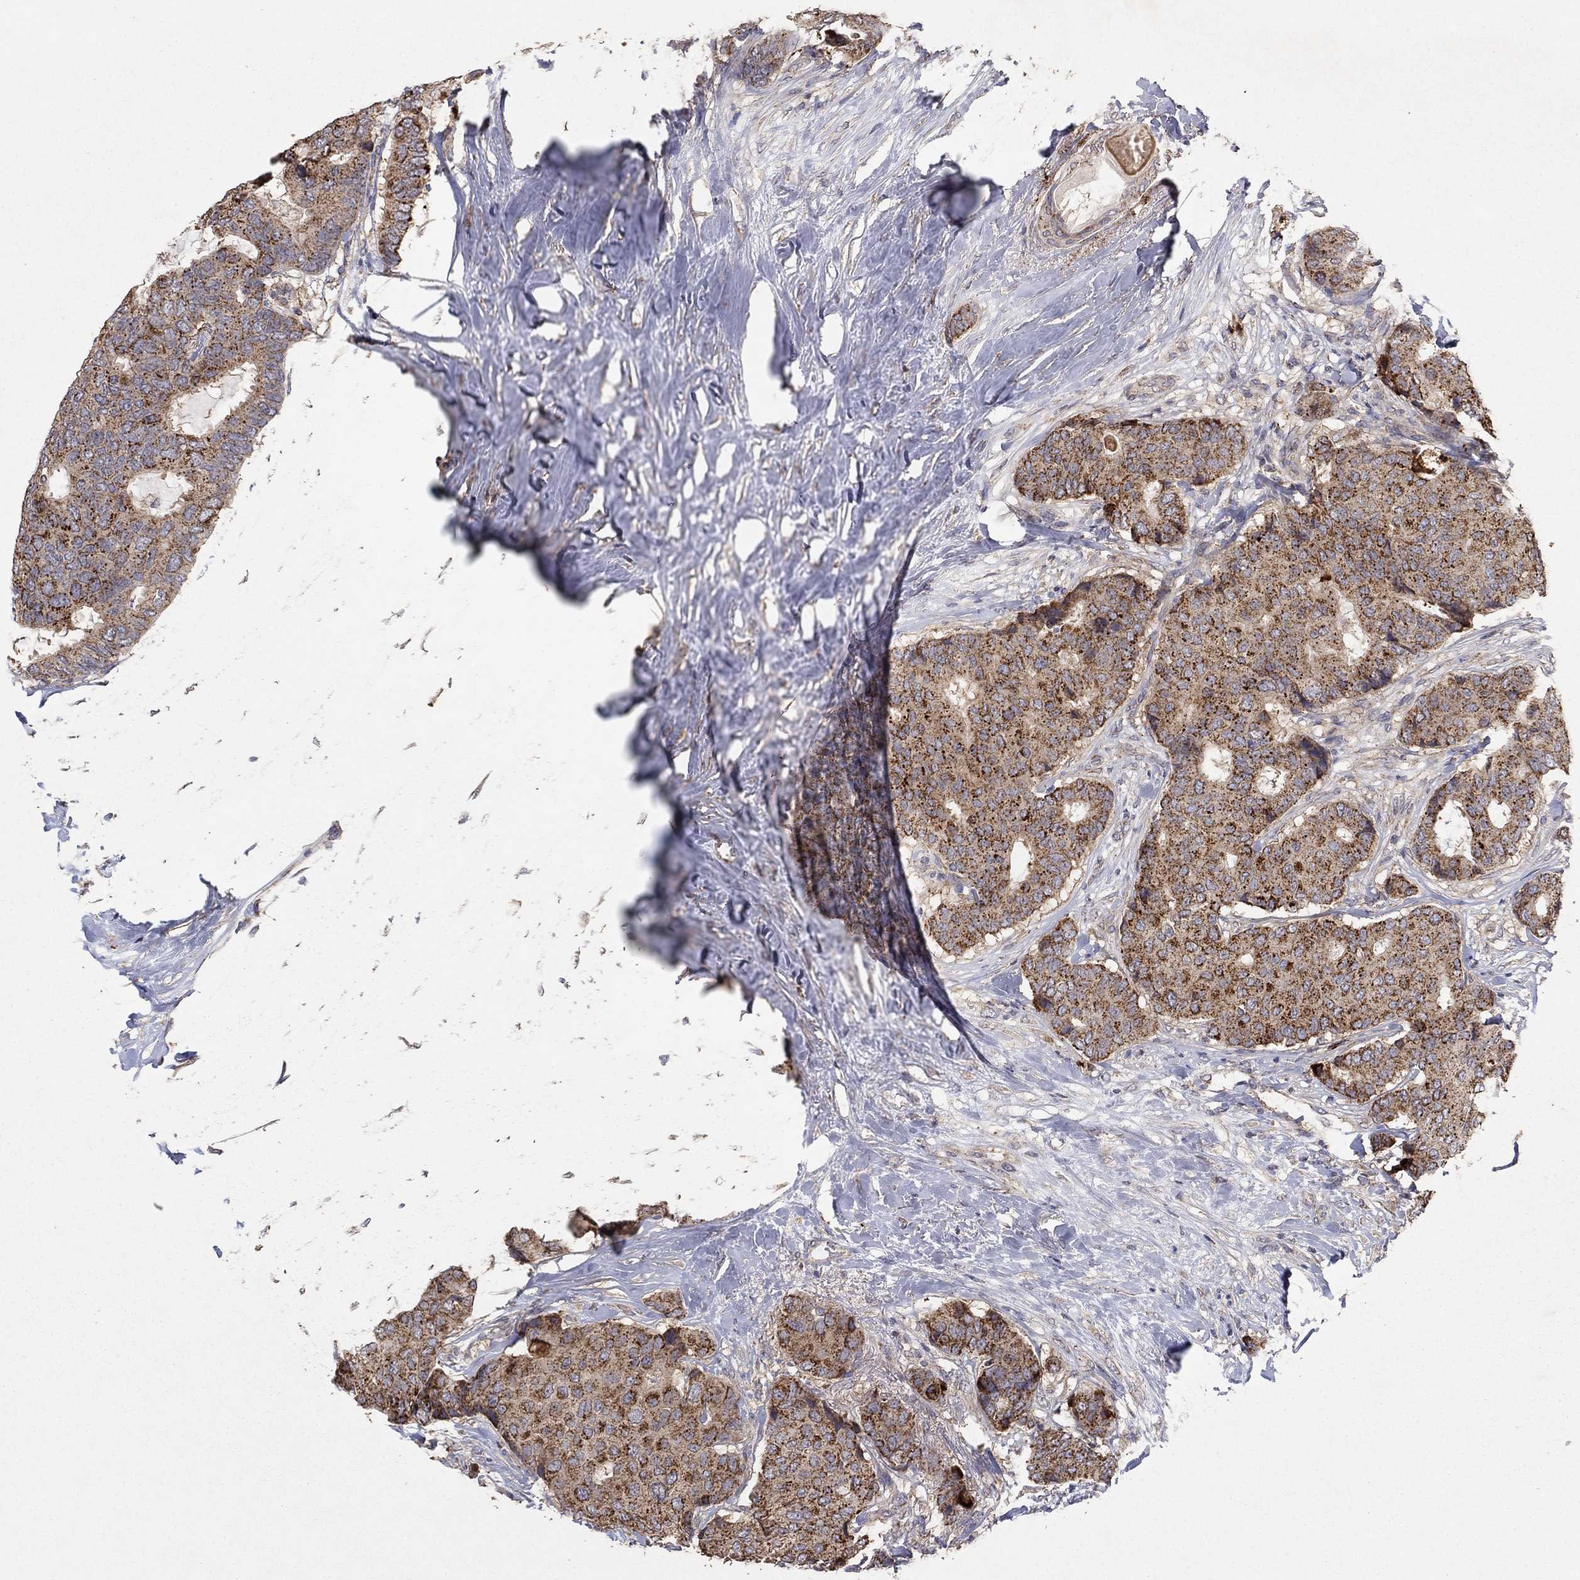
{"staining": {"intensity": "moderate", "quantity": ">75%", "location": "cytoplasmic/membranous"}, "tissue": "breast cancer", "cell_type": "Tumor cells", "image_type": "cancer", "snomed": [{"axis": "morphology", "description": "Duct carcinoma"}, {"axis": "topography", "description": "Breast"}], "caption": "The histopathology image exhibits a brown stain indicating the presence of a protein in the cytoplasmic/membranous of tumor cells in intraductal carcinoma (breast).", "gene": "GPSM1", "patient": {"sex": "female", "age": 75}}